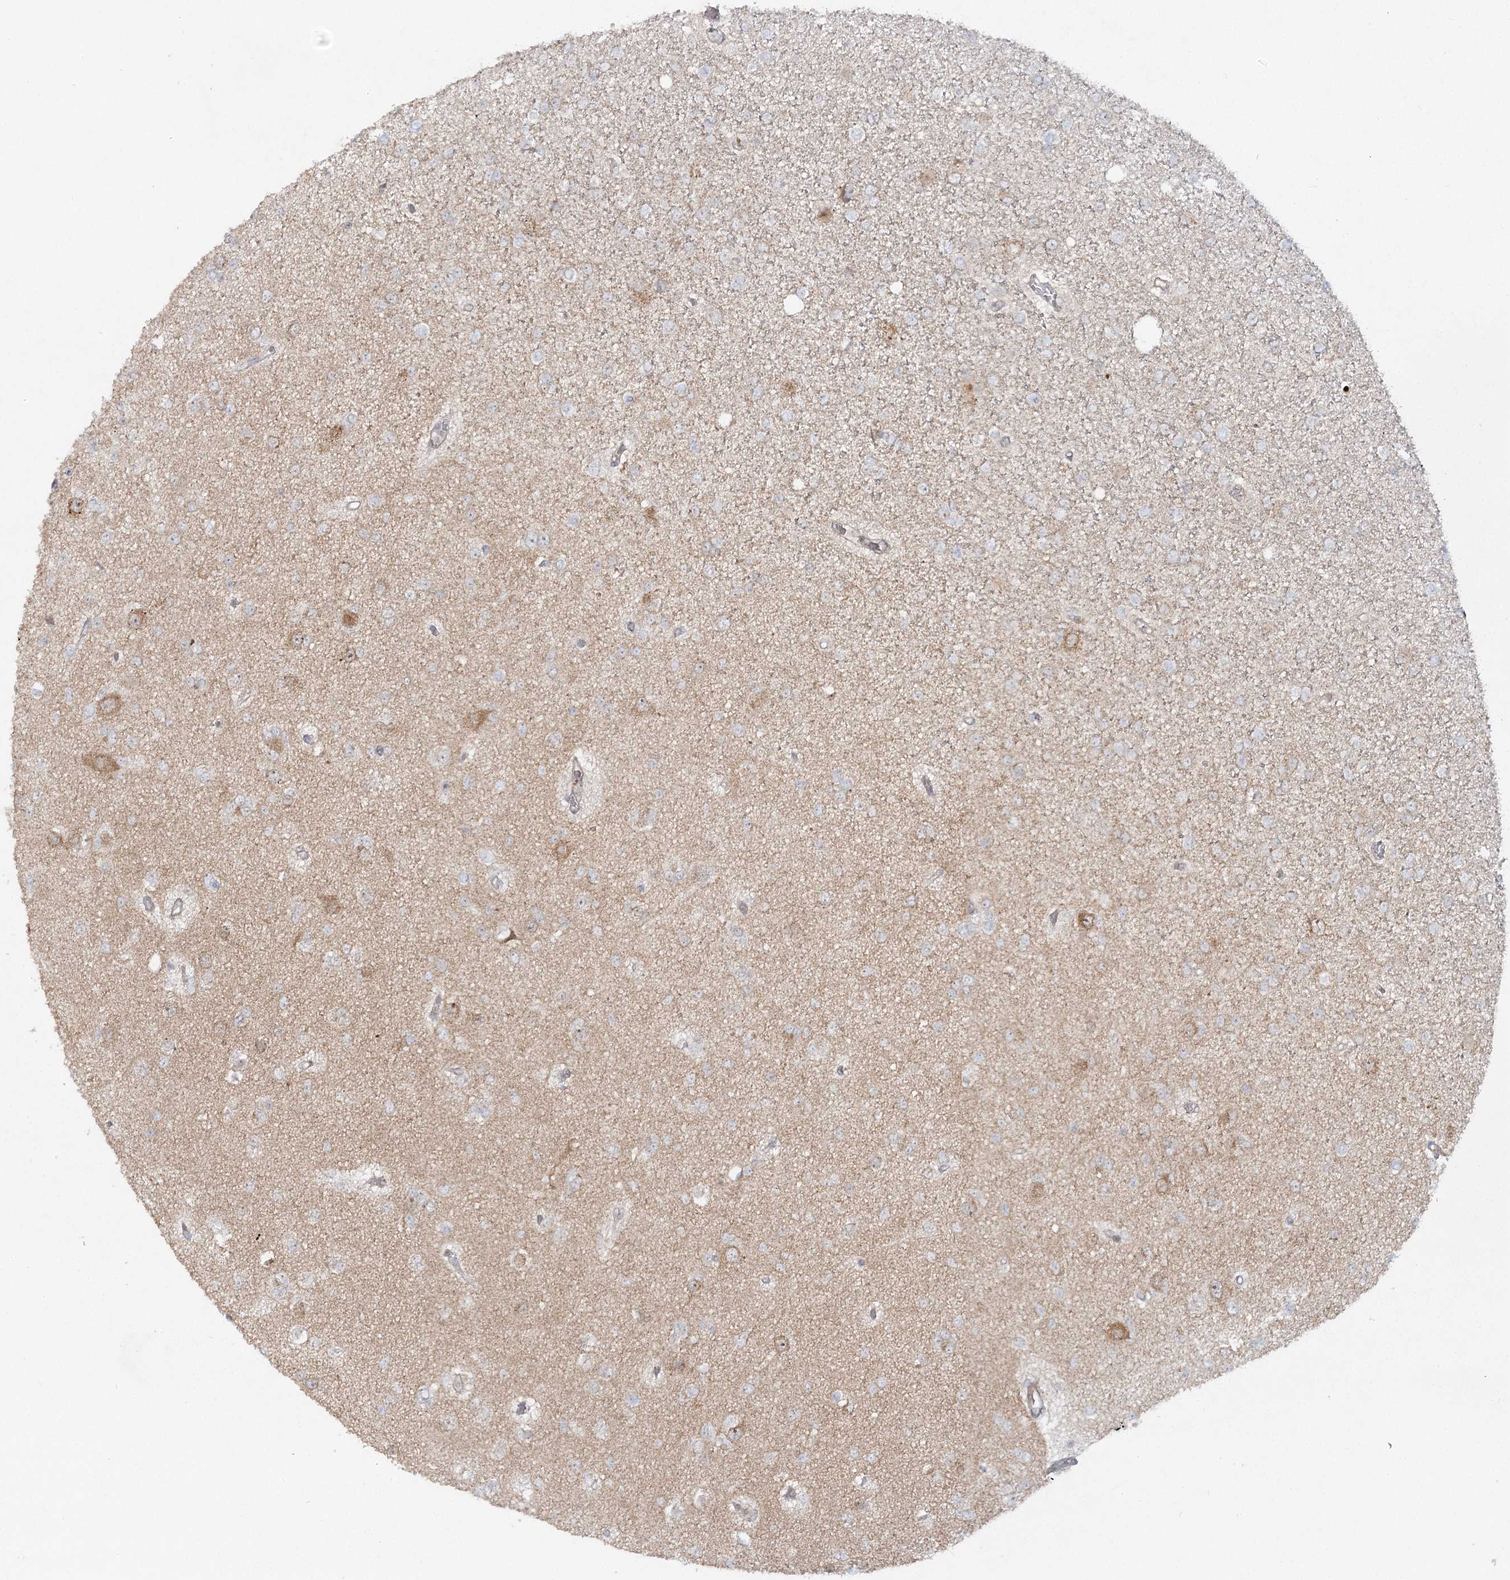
{"staining": {"intensity": "negative", "quantity": "none", "location": "none"}, "tissue": "glioma", "cell_type": "Tumor cells", "image_type": "cancer", "snomed": [{"axis": "morphology", "description": "Glioma, malignant, Low grade"}, {"axis": "topography", "description": "Brain"}], "caption": "High power microscopy micrograph of an IHC micrograph of glioma, revealing no significant expression in tumor cells.", "gene": "SH2D3A", "patient": {"sex": "female", "age": 22}}